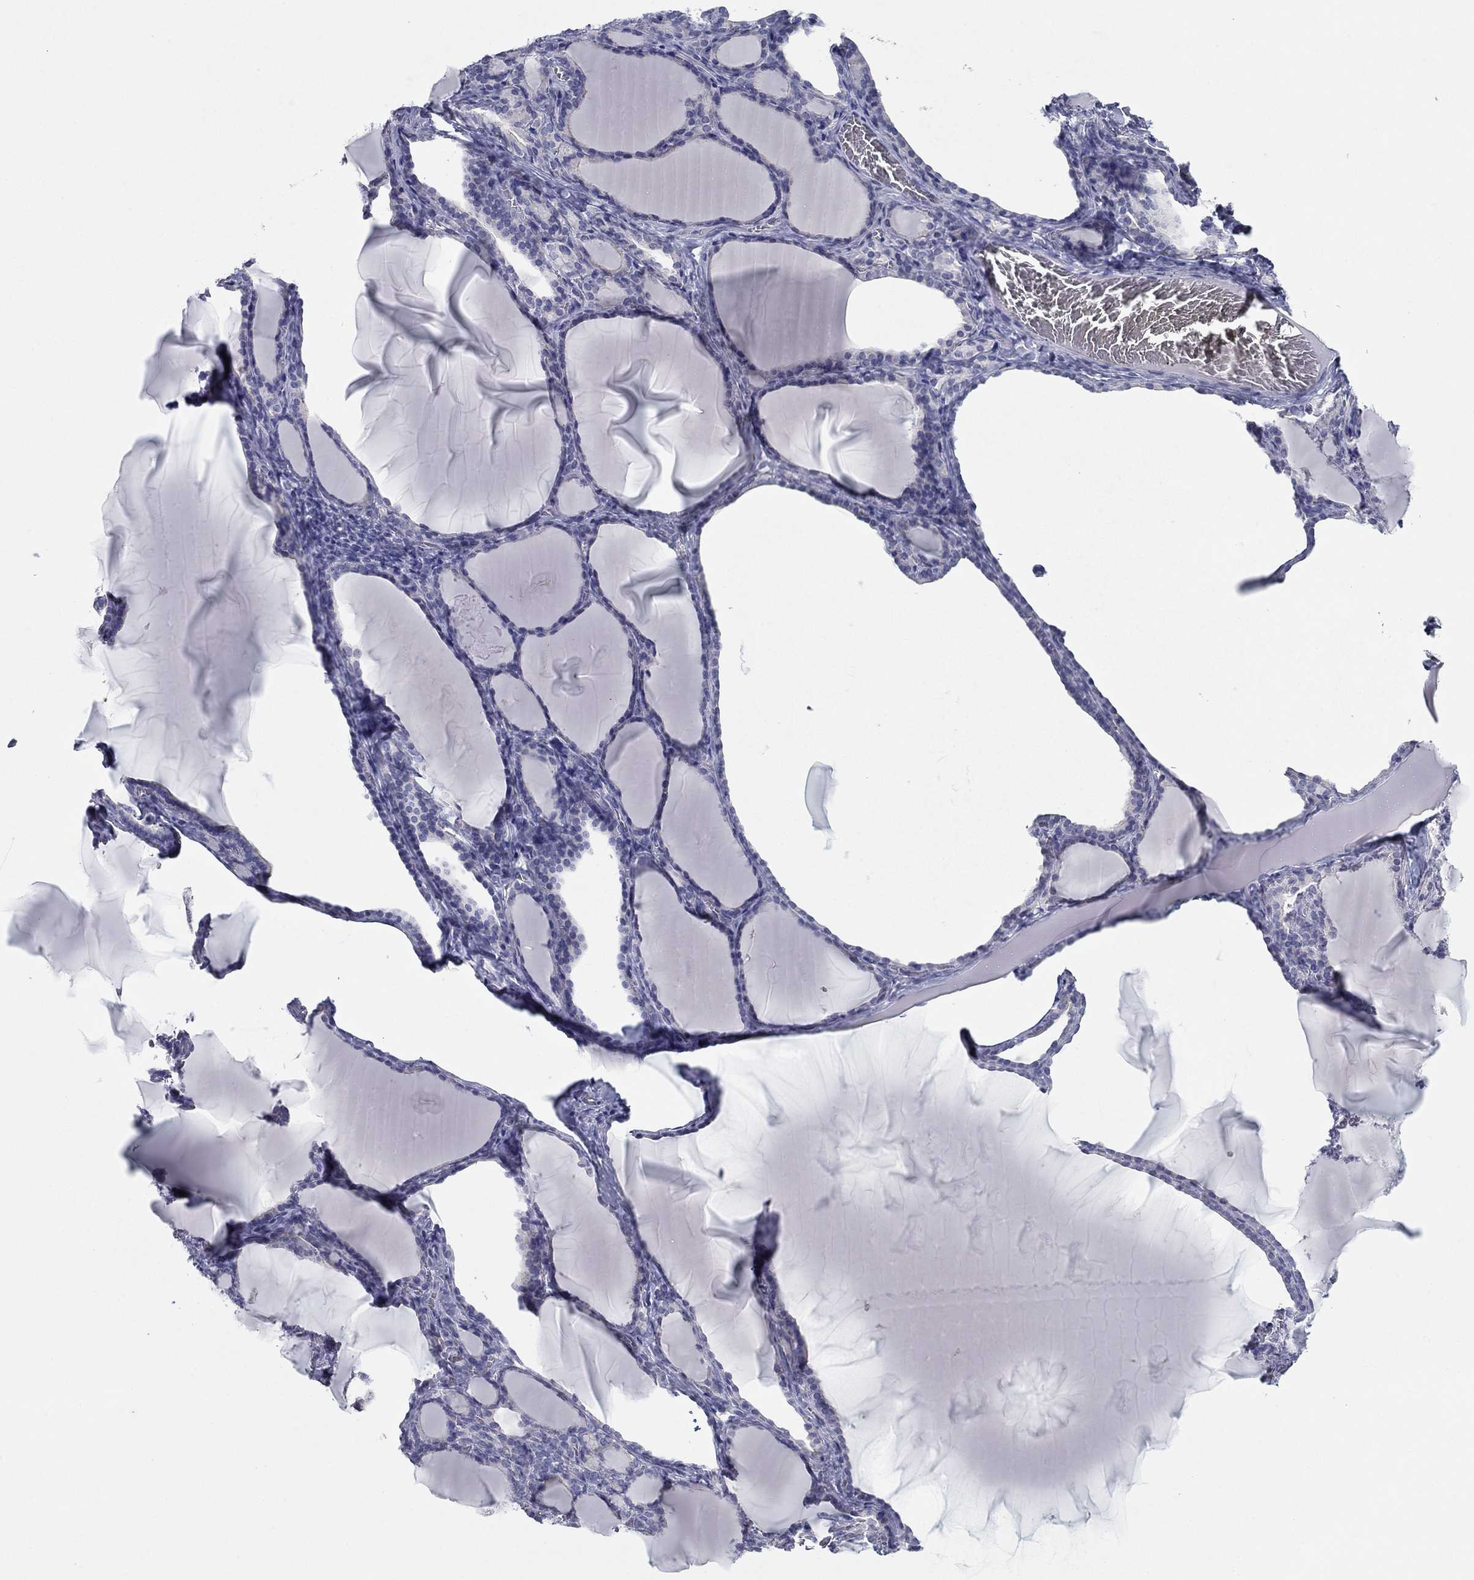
{"staining": {"intensity": "negative", "quantity": "none", "location": "none"}, "tissue": "thyroid gland", "cell_type": "Glandular cells", "image_type": "normal", "snomed": [{"axis": "morphology", "description": "Normal tissue, NOS"}, {"axis": "morphology", "description": "Hyperplasia, NOS"}, {"axis": "topography", "description": "Thyroid gland"}], "caption": "Glandular cells are negative for brown protein staining in benign thyroid gland. (DAB (3,3'-diaminobenzidine) immunohistochemistry, high magnification).", "gene": "PLS1", "patient": {"sex": "female", "age": 27}}